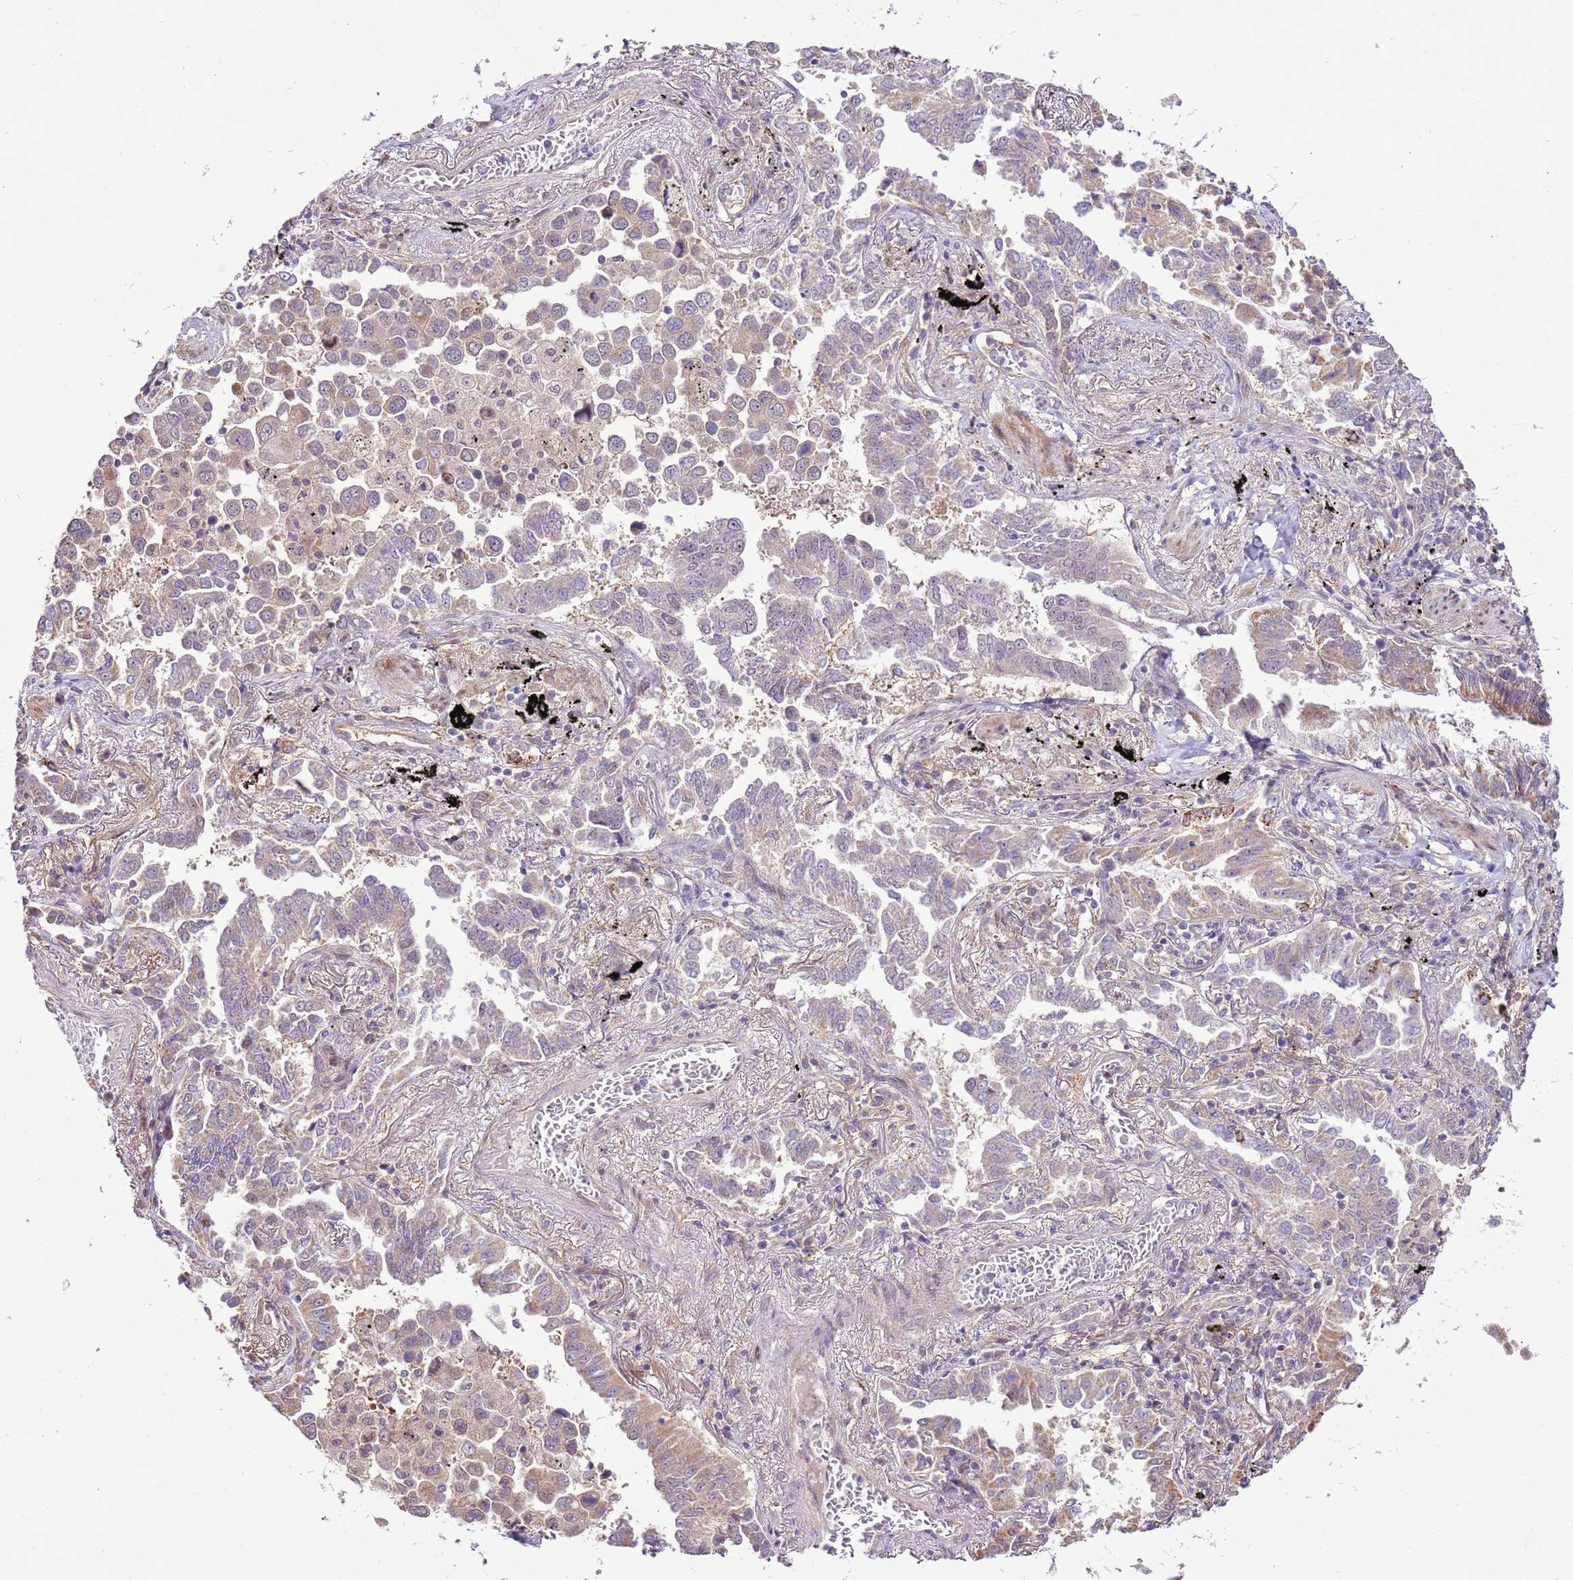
{"staining": {"intensity": "weak", "quantity": "<25%", "location": "cytoplasmic/membranous"}, "tissue": "lung cancer", "cell_type": "Tumor cells", "image_type": "cancer", "snomed": [{"axis": "morphology", "description": "Adenocarcinoma, NOS"}, {"axis": "topography", "description": "Lung"}], "caption": "Tumor cells show no significant positivity in lung cancer.", "gene": "SCARA3", "patient": {"sex": "male", "age": 67}}